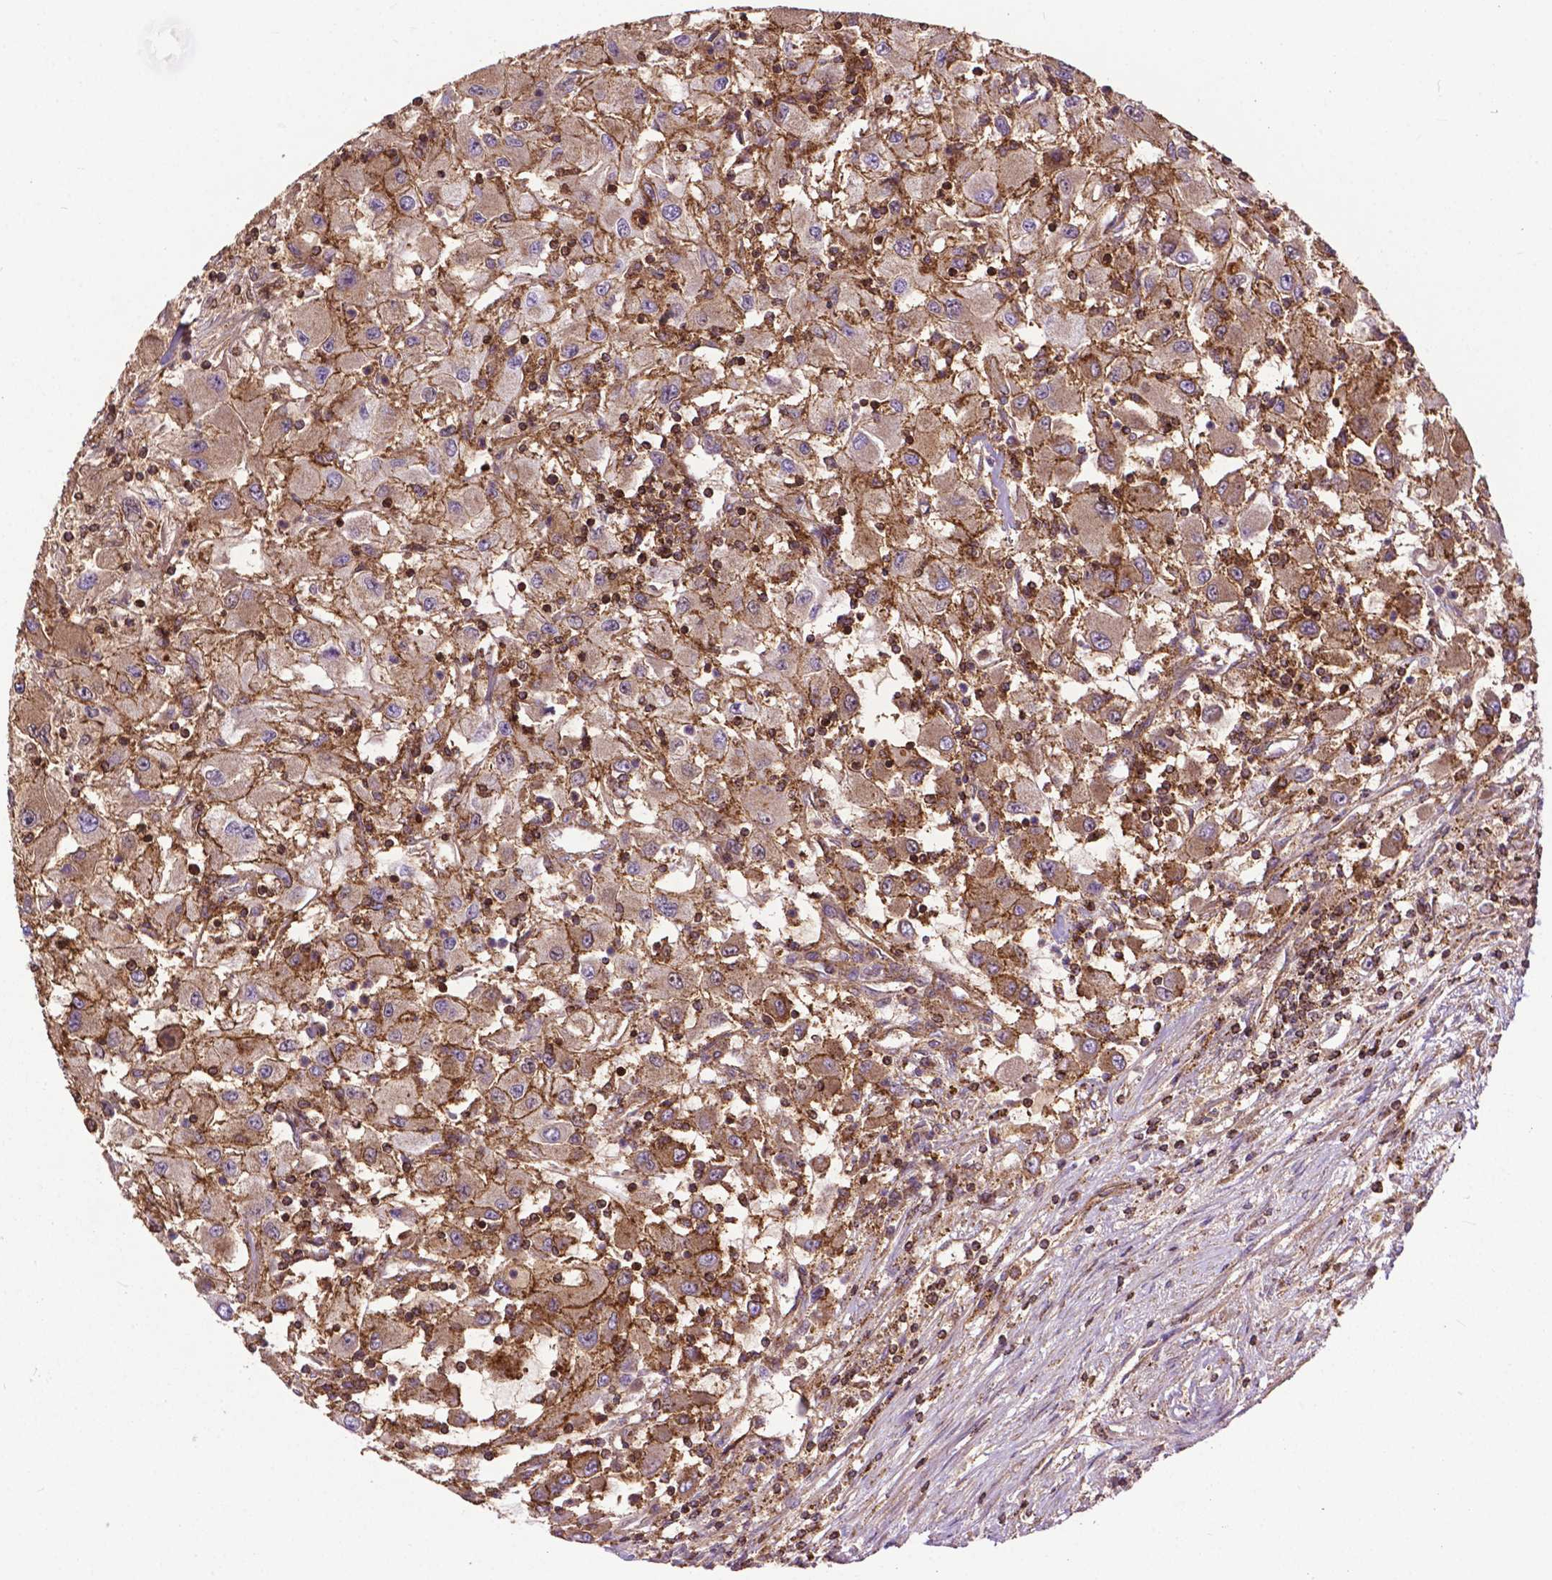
{"staining": {"intensity": "moderate", "quantity": ">75%", "location": "cytoplasmic/membranous"}, "tissue": "renal cancer", "cell_type": "Tumor cells", "image_type": "cancer", "snomed": [{"axis": "morphology", "description": "Adenocarcinoma, NOS"}, {"axis": "topography", "description": "Kidney"}], "caption": "Protein expression analysis of human adenocarcinoma (renal) reveals moderate cytoplasmic/membranous expression in approximately >75% of tumor cells. The staining is performed using DAB brown chromogen to label protein expression. The nuclei are counter-stained blue using hematoxylin.", "gene": "CHMP4A", "patient": {"sex": "female", "age": 67}}